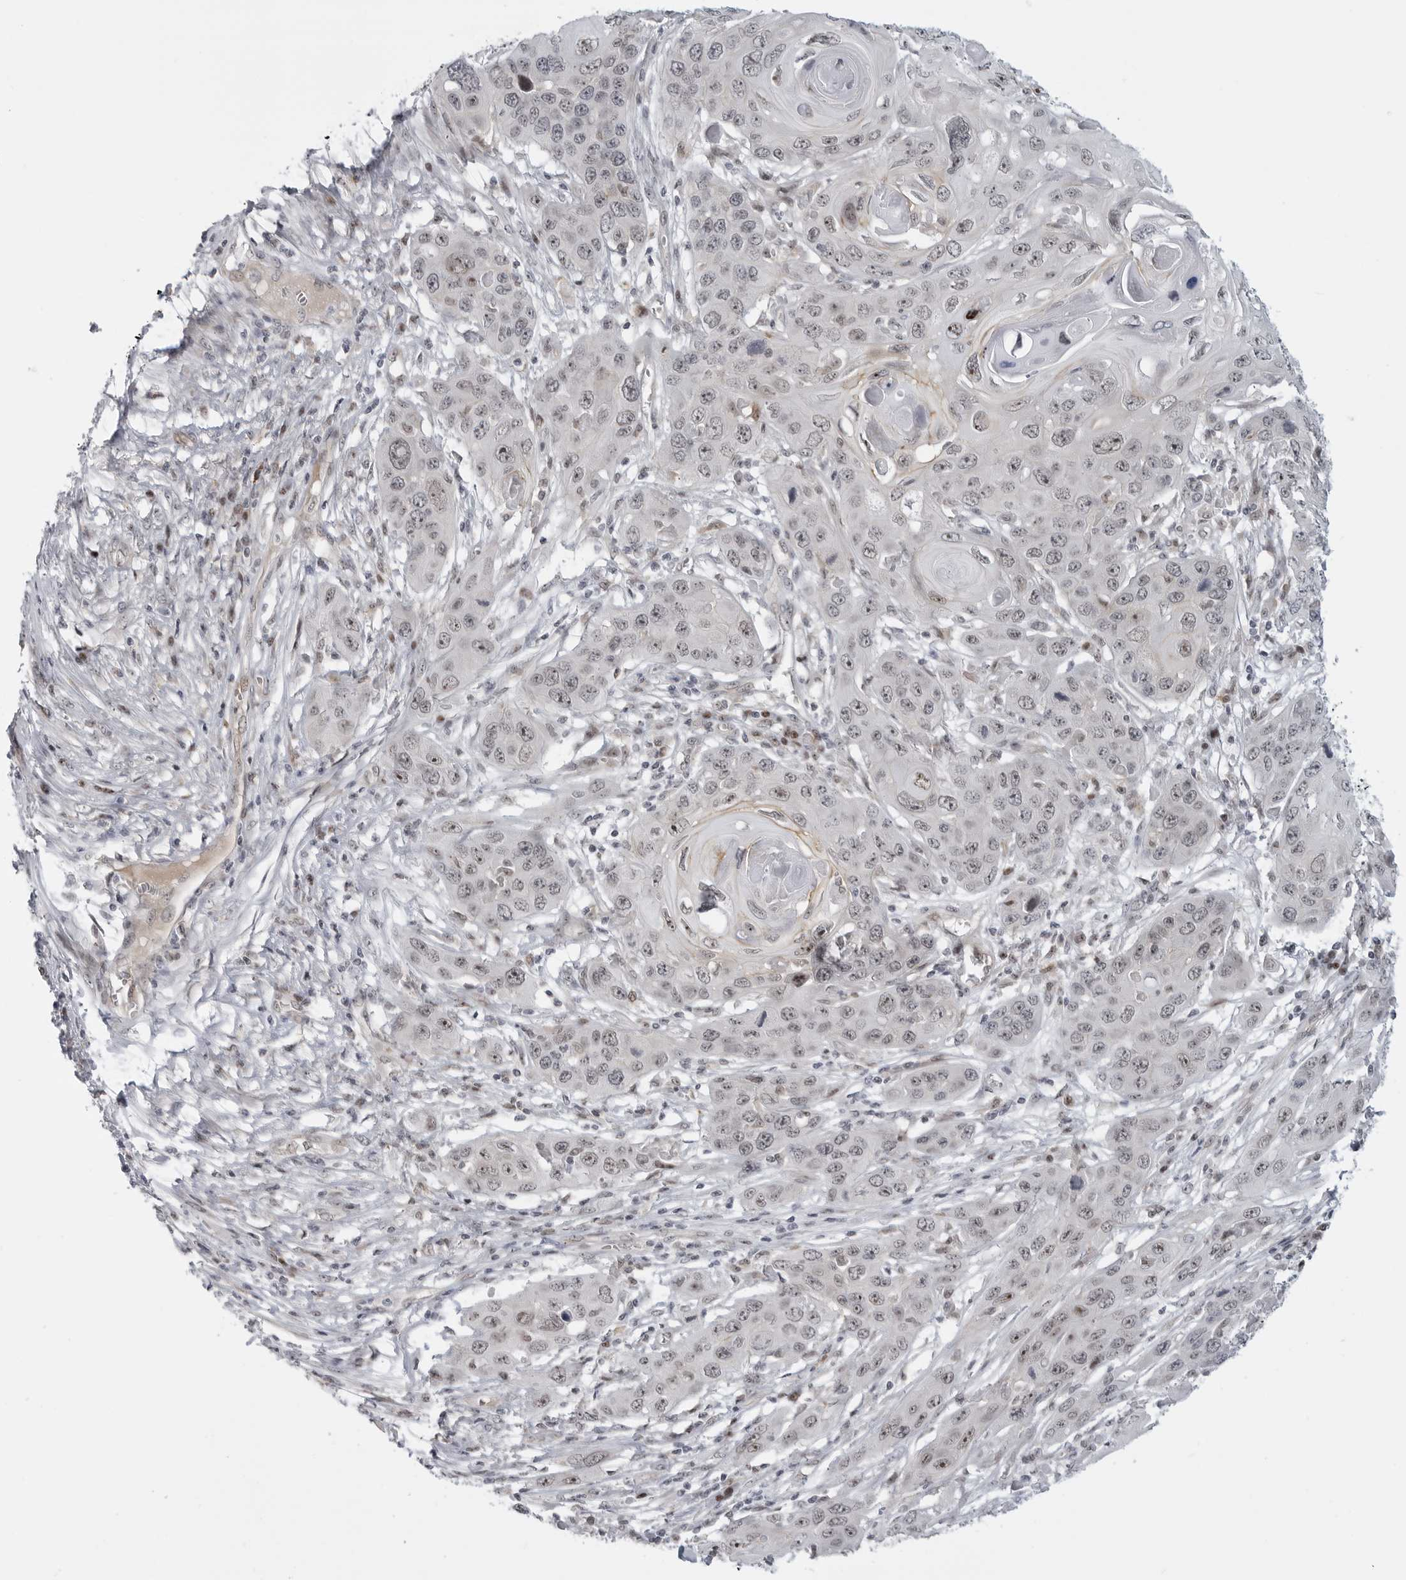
{"staining": {"intensity": "weak", "quantity": ">75%", "location": "nuclear"}, "tissue": "skin cancer", "cell_type": "Tumor cells", "image_type": "cancer", "snomed": [{"axis": "morphology", "description": "Squamous cell carcinoma, NOS"}, {"axis": "topography", "description": "Skin"}], "caption": "Skin cancer stained for a protein shows weak nuclear positivity in tumor cells. The protein of interest is stained brown, and the nuclei are stained in blue (DAB (3,3'-diaminobenzidine) IHC with brightfield microscopy, high magnification).", "gene": "CEP295NL", "patient": {"sex": "male", "age": 55}}